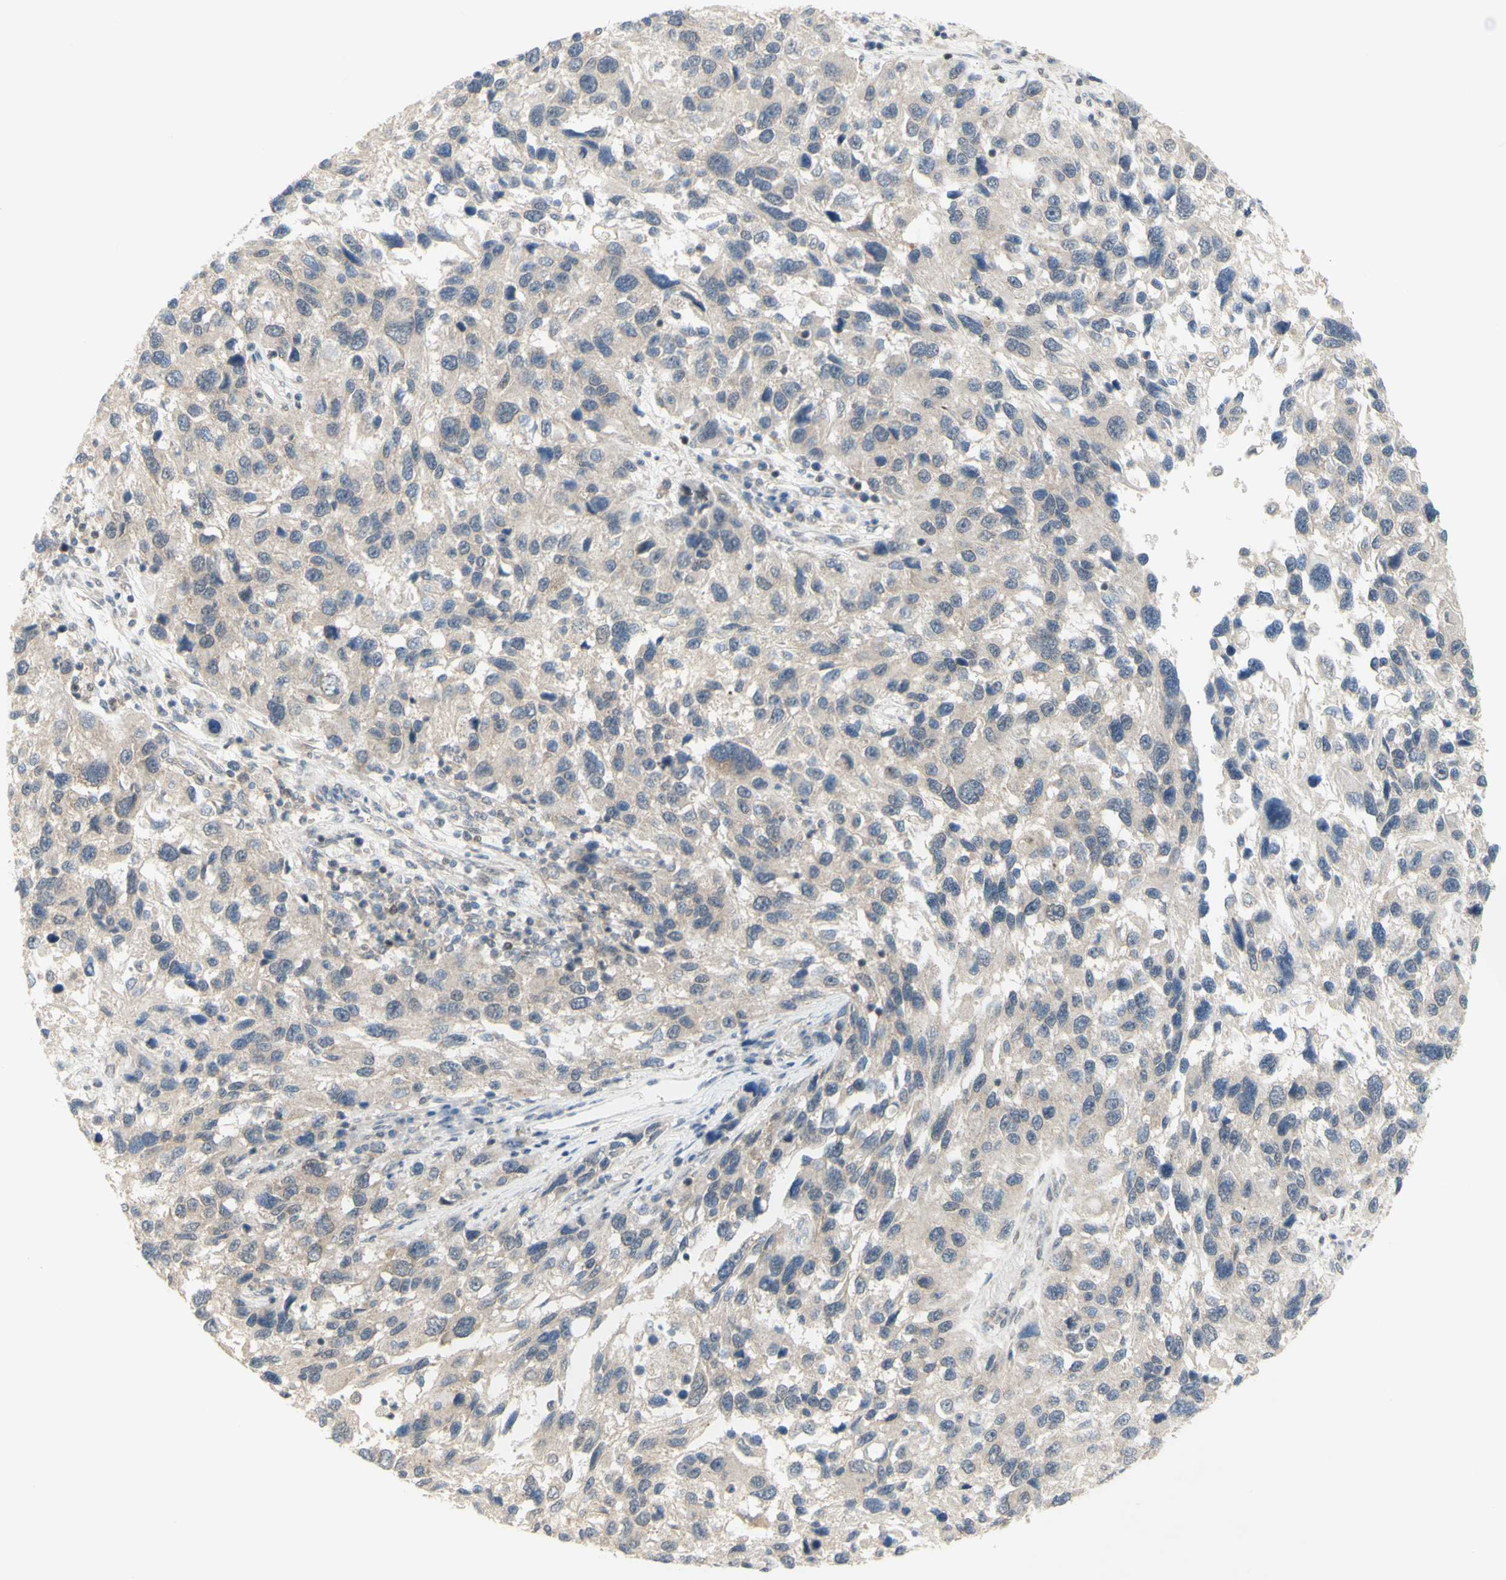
{"staining": {"intensity": "weak", "quantity": ">75%", "location": "cytoplasmic/membranous"}, "tissue": "melanoma", "cell_type": "Tumor cells", "image_type": "cancer", "snomed": [{"axis": "morphology", "description": "Malignant melanoma, NOS"}, {"axis": "topography", "description": "Skin"}], "caption": "This is an image of IHC staining of malignant melanoma, which shows weak staining in the cytoplasmic/membranous of tumor cells.", "gene": "NLRP1", "patient": {"sex": "male", "age": 53}}